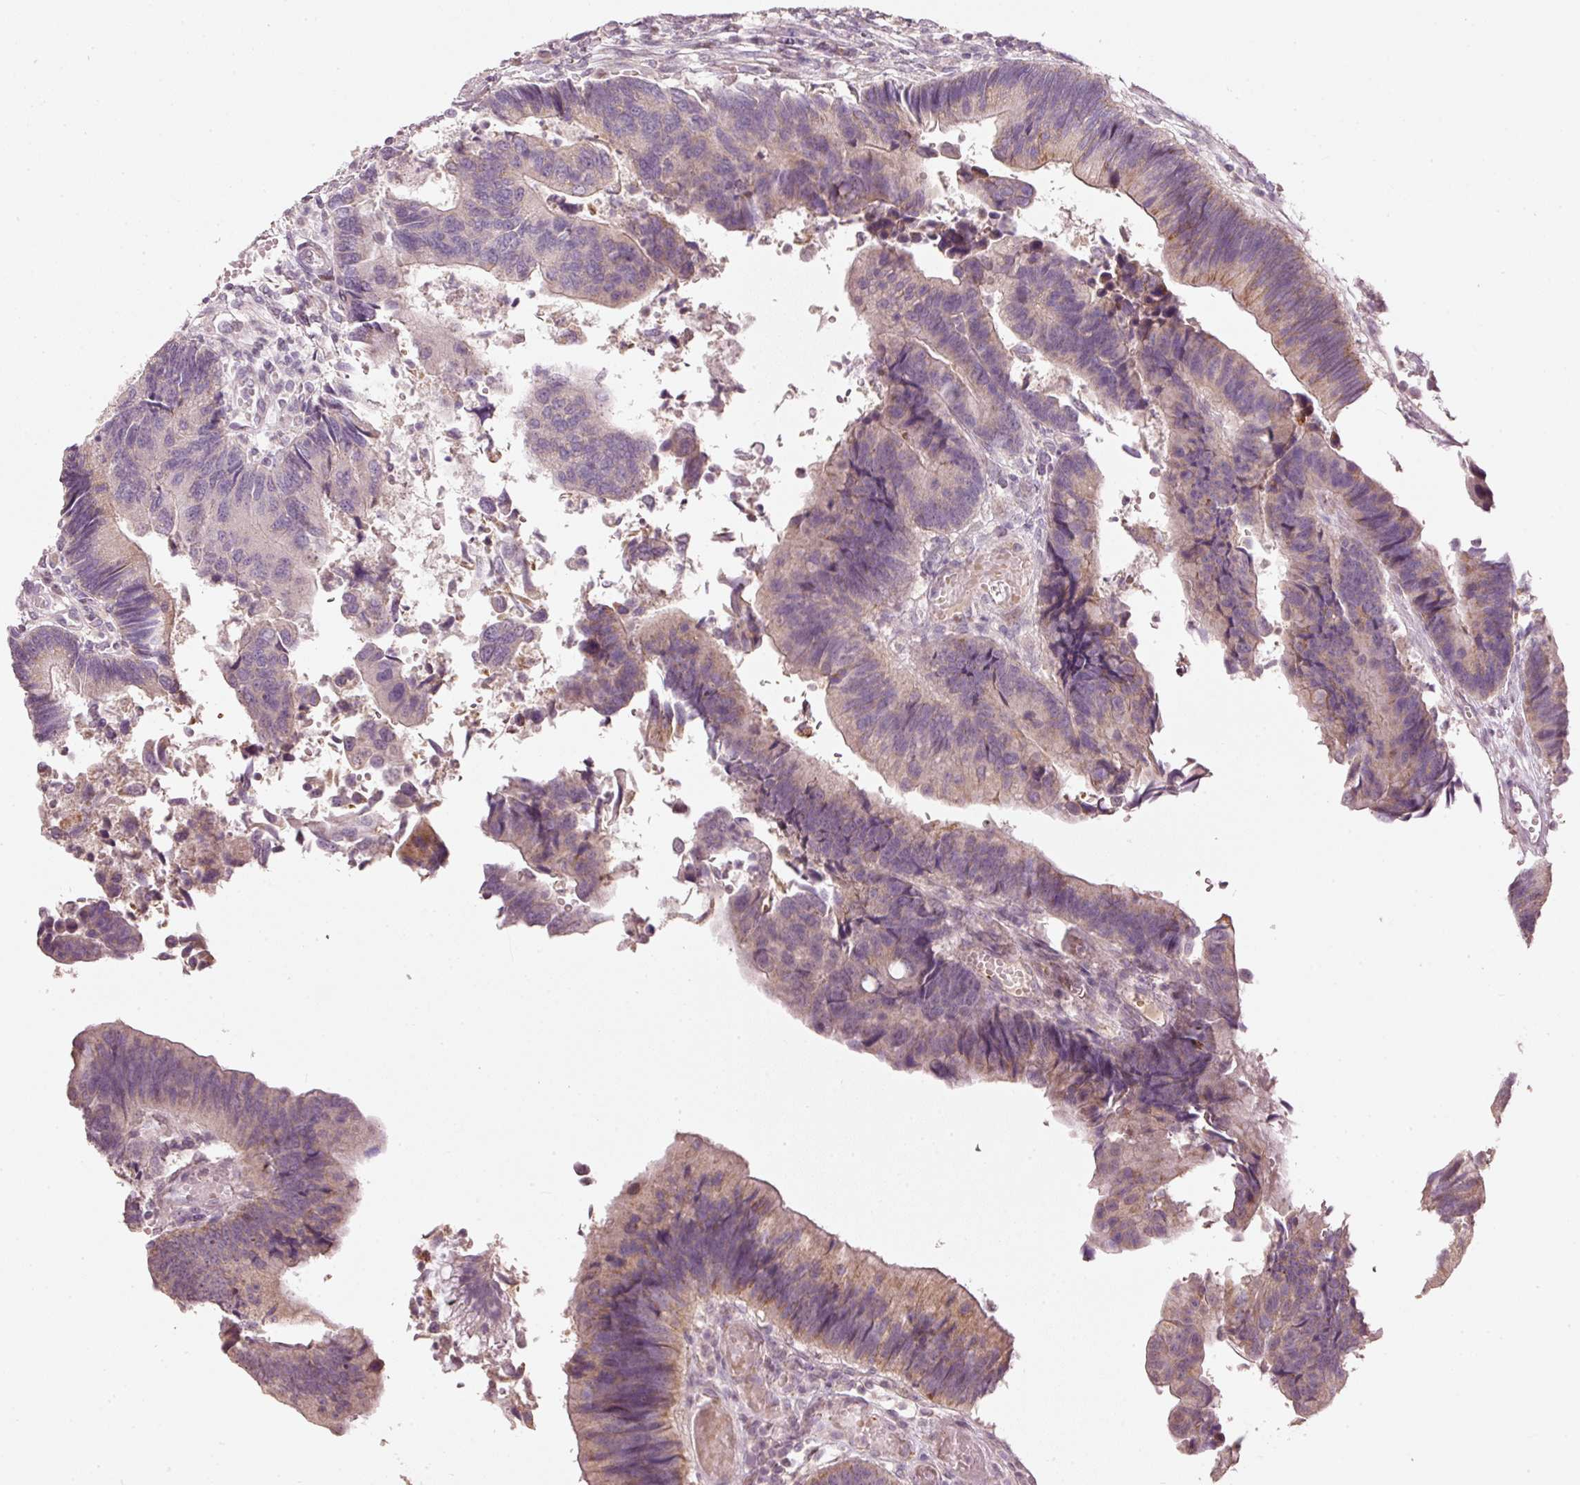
{"staining": {"intensity": "weak", "quantity": "<25%", "location": "cytoplasmic/membranous"}, "tissue": "colorectal cancer", "cell_type": "Tumor cells", "image_type": "cancer", "snomed": [{"axis": "morphology", "description": "Adenocarcinoma, NOS"}, {"axis": "topography", "description": "Colon"}], "caption": "This is an IHC photomicrograph of human colorectal cancer (adenocarcinoma). There is no expression in tumor cells.", "gene": "TOB2", "patient": {"sex": "female", "age": 67}}